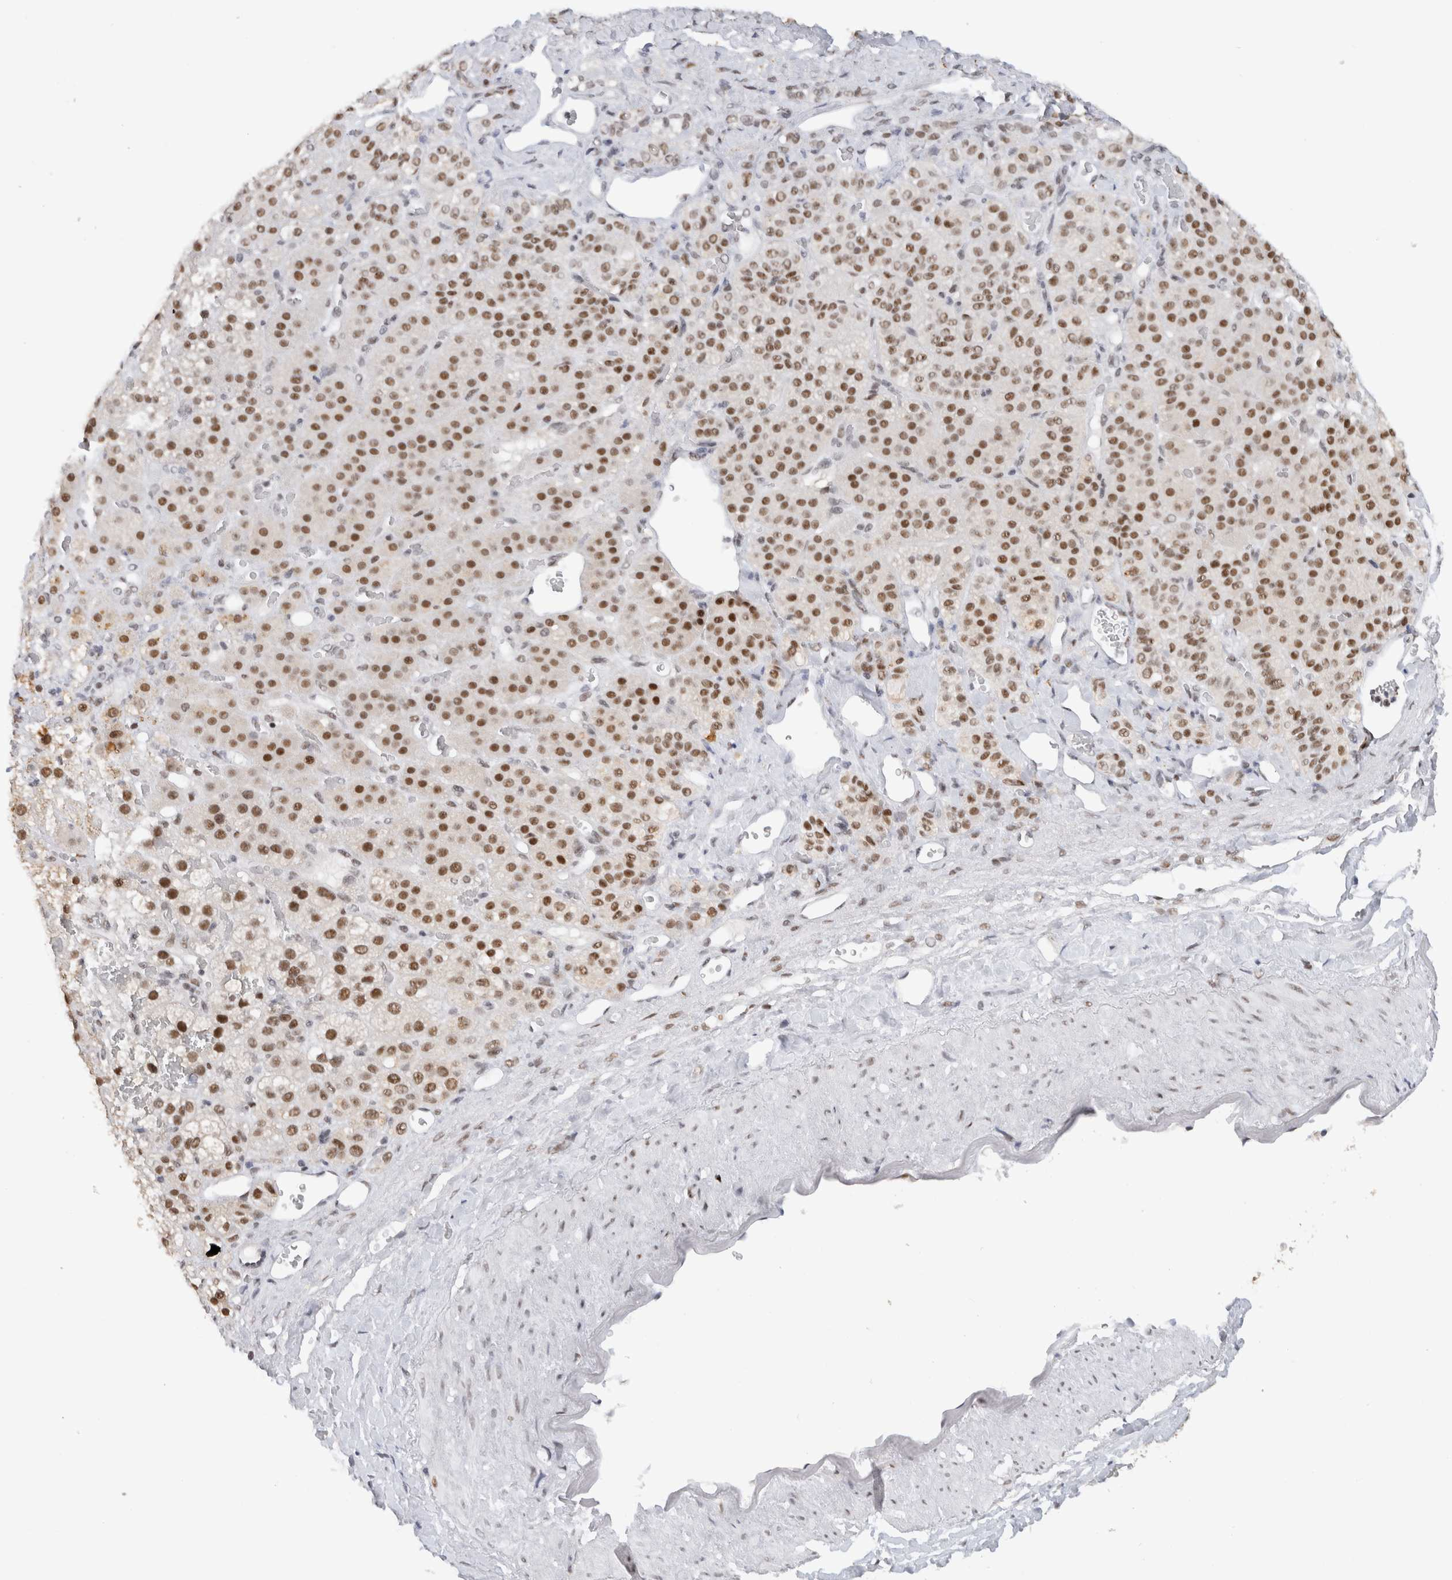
{"staining": {"intensity": "strong", "quantity": ">75%", "location": "nuclear"}, "tissue": "adrenal gland", "cell_type": "Glandular cells", "image_type": "normal", "snomed": [{"axis": "morphology", "description": "Normal tissue, NOS"}, {"axis": "topography", "description": "Adrenal gland"}], "caption": "Brown immunohistochemical staining in benign human adrenal gland shows strong nuclear staining in approximately >75% of glandular cells. The protein is shown in brown color, while the nuclei are stained blue.", "gene": "COPS7A", "patient": {"sex": "male", "age": 57}}